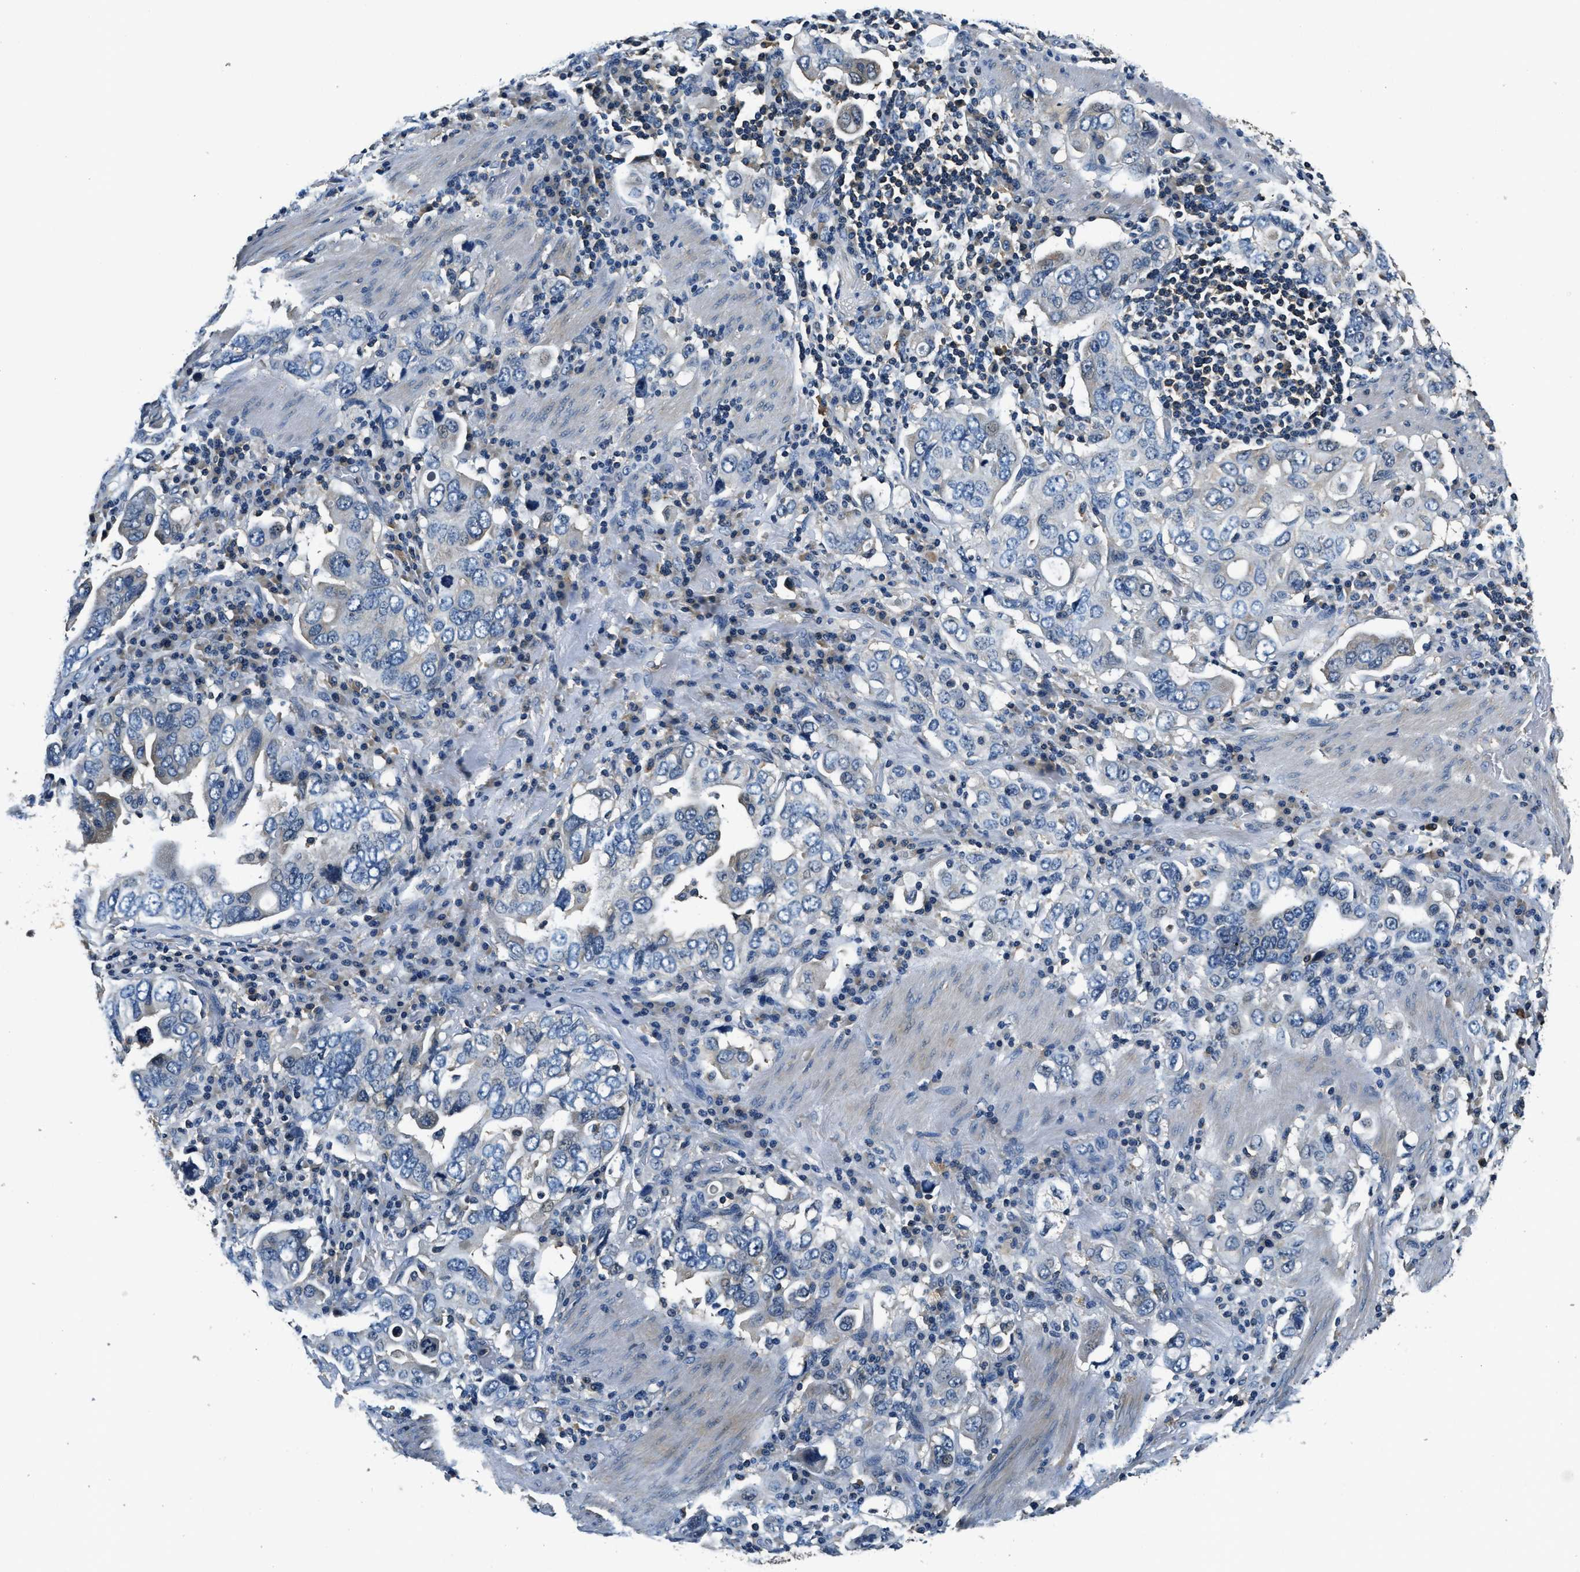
{"staining": {"intensity": "negative", "quantity": "none", "location": "none"}, "tissue": "stomach cancer", "cell_type": "Tumor cells", "image_type": "cancer", "snomed": [{"axis": "morphology", "description": "Adenocarcinoma, NOS"}, {"axis": "topography", "description": "Stomach, upper"}], "caption": "Tumor cells show no significant protein expression in adenocarcinoma (stomach).", "gene": "RESF1", "patient": {"sex": "male", "age": 62}}